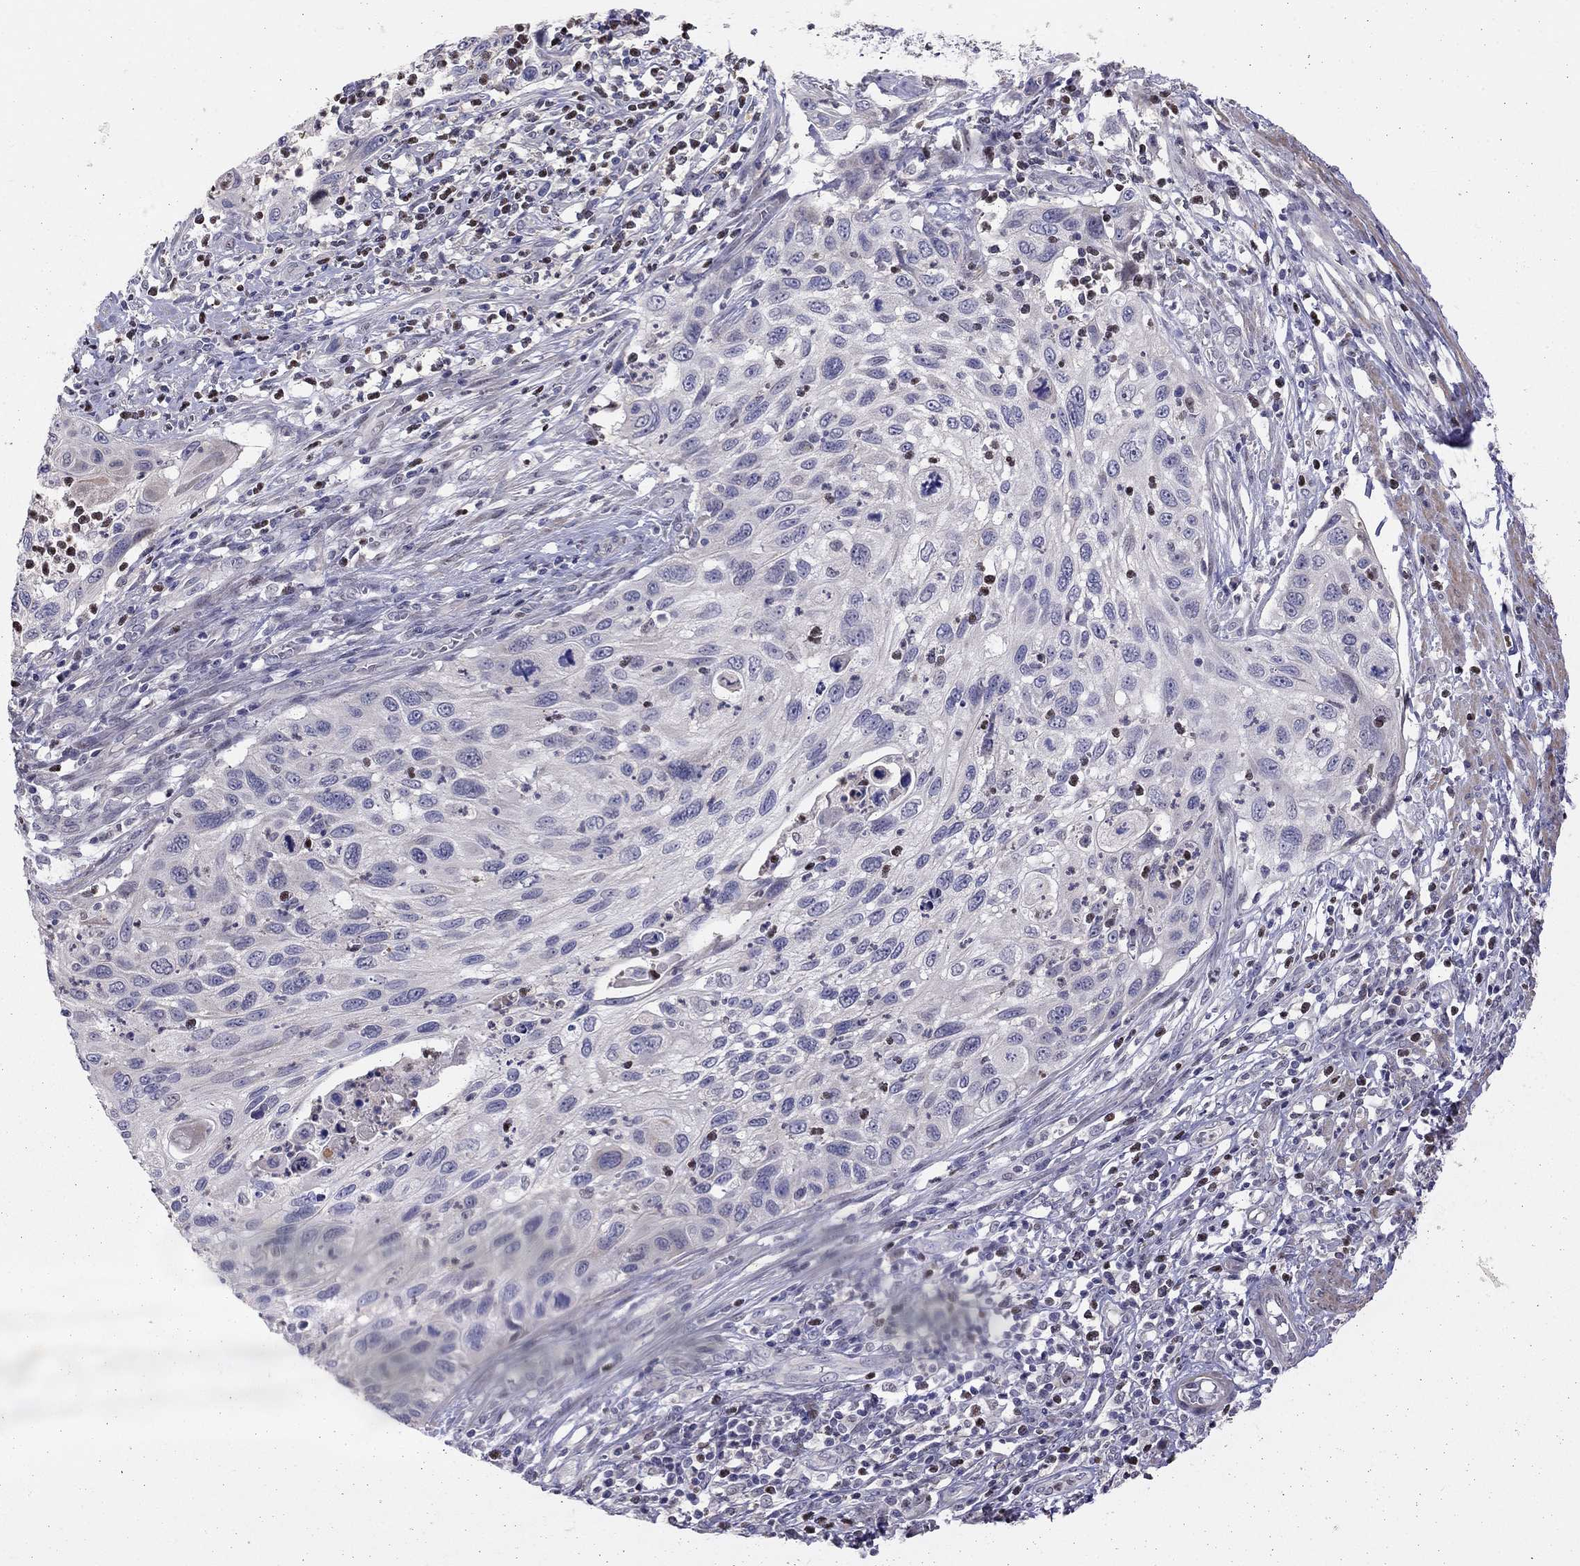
{"staining": {"intensity": "negative", "quantity": "none", "location": "none"}, "tissue": "cervical cancer", "cell_type": "Tumor cells", "image_type": "cancer", "snomed": [{"axis": "morphology", "description": "Squamous cell carcinoma, NOS"}, {"axis": "topography", "description": "Cervix"}], "caption": "High power microscopy photomicrograph of an immunohistochemistry image of cervical cancer (squamous cell carcinoma), revealing no significant positivity in tumor cells.", "gene": "LRRC39", "patient": {"sex": "female", "age": 70}}